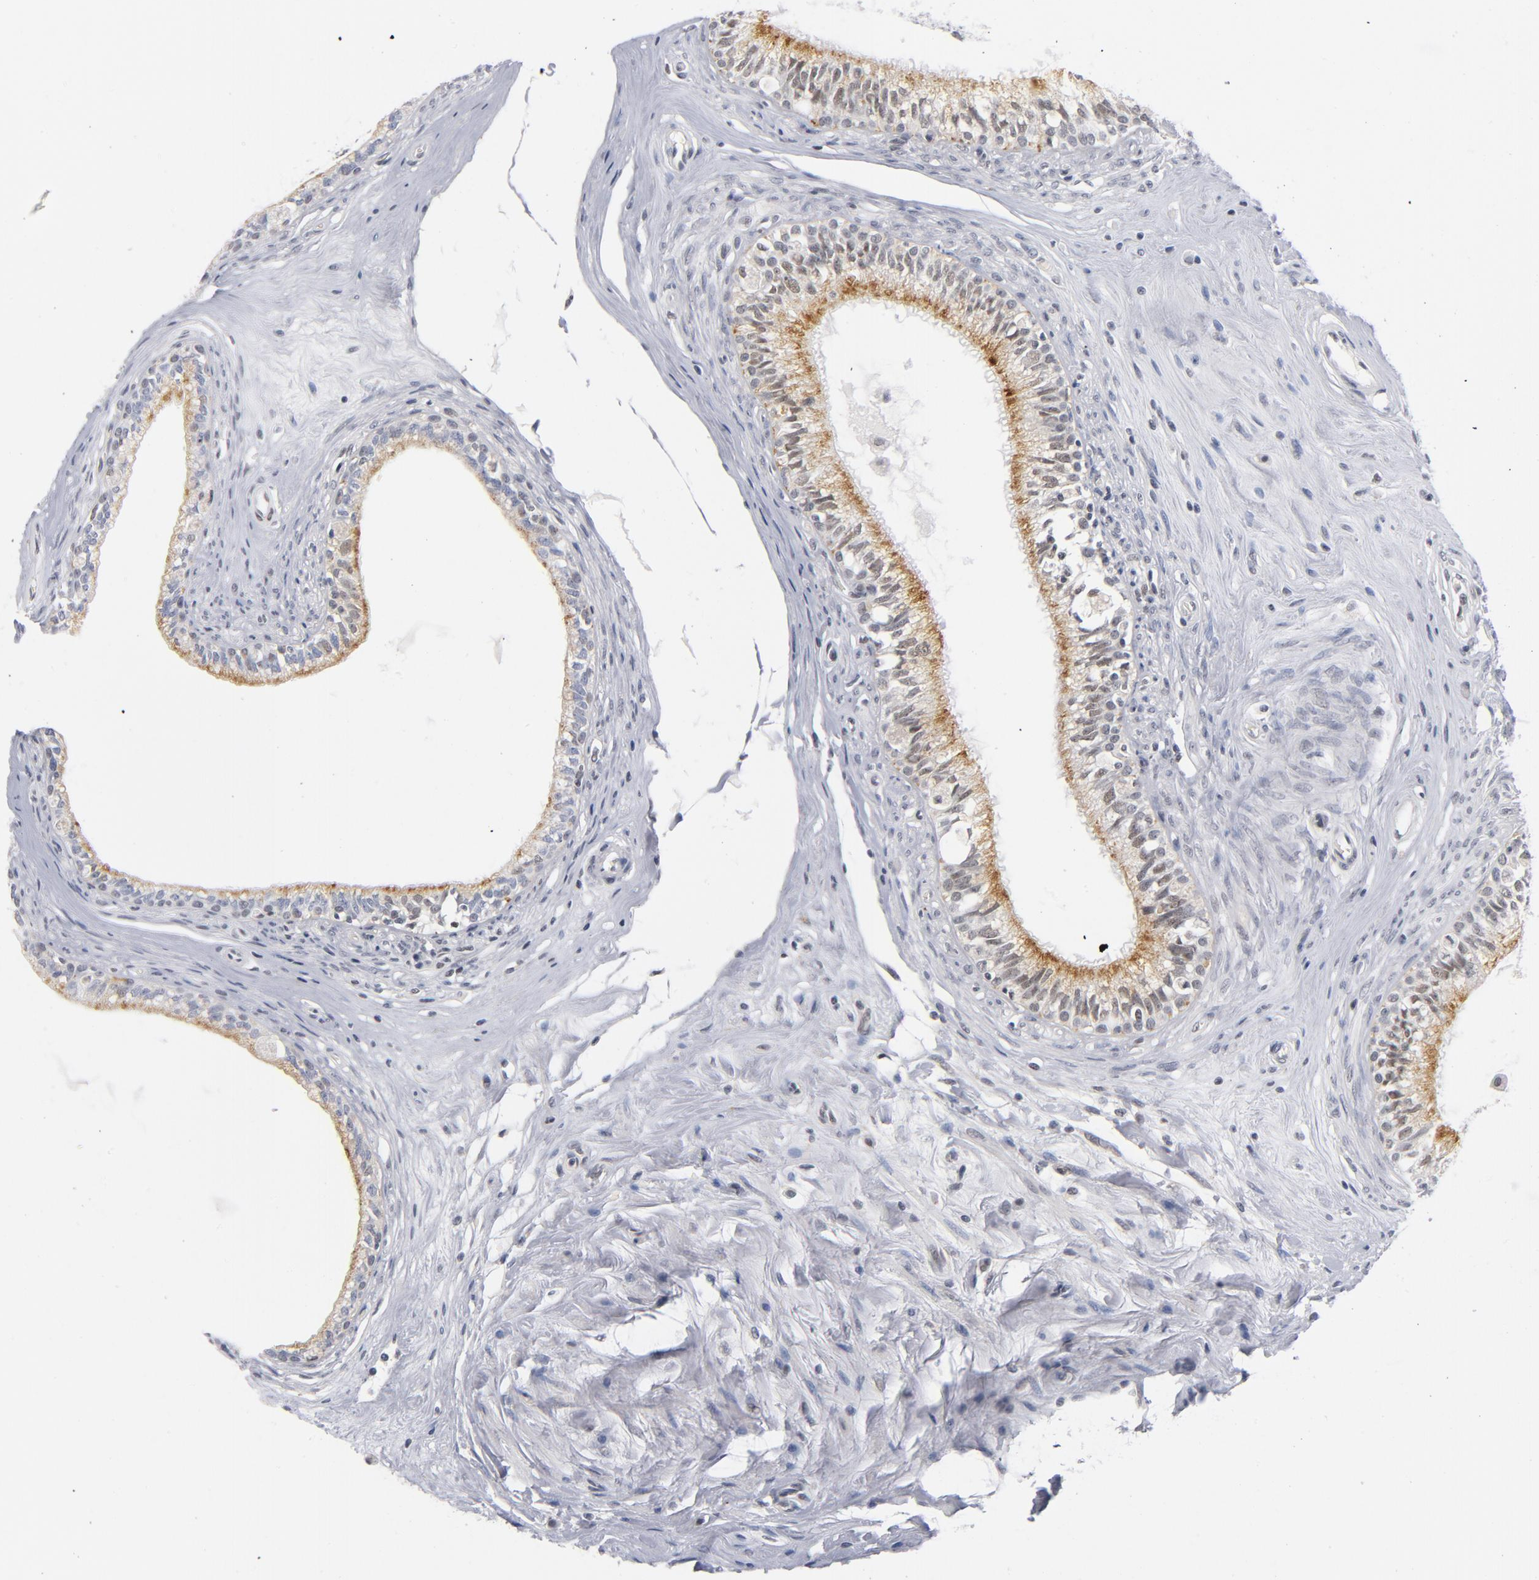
{"staining": {"intensity": "moderate", "quantity": ">75%", "location": "cytoplasmic/membranous,nuclear"}, "tissue": "epididymis", "cell_type": "Glandular cells", "image_type": "normal", "snomed": [{"axis": "morphology", "description": "Normal tissue, NOS"}, {"axis": "morphology", "description": "Inflammation, NOS"}, {"axis": "topography", "description": "Epididymis"}], "caption": "This image reveals unremarkable epididymis stained with immunohistochemistry (IHC) to label a protein in brown. The cytoplasmic/membranous,nuclear of glandular cells show moderate positivity for the protein. Nuclei are counter-stained blue.", "gene": "BAP1", "patient": {"sex": "male", "age": 84}}